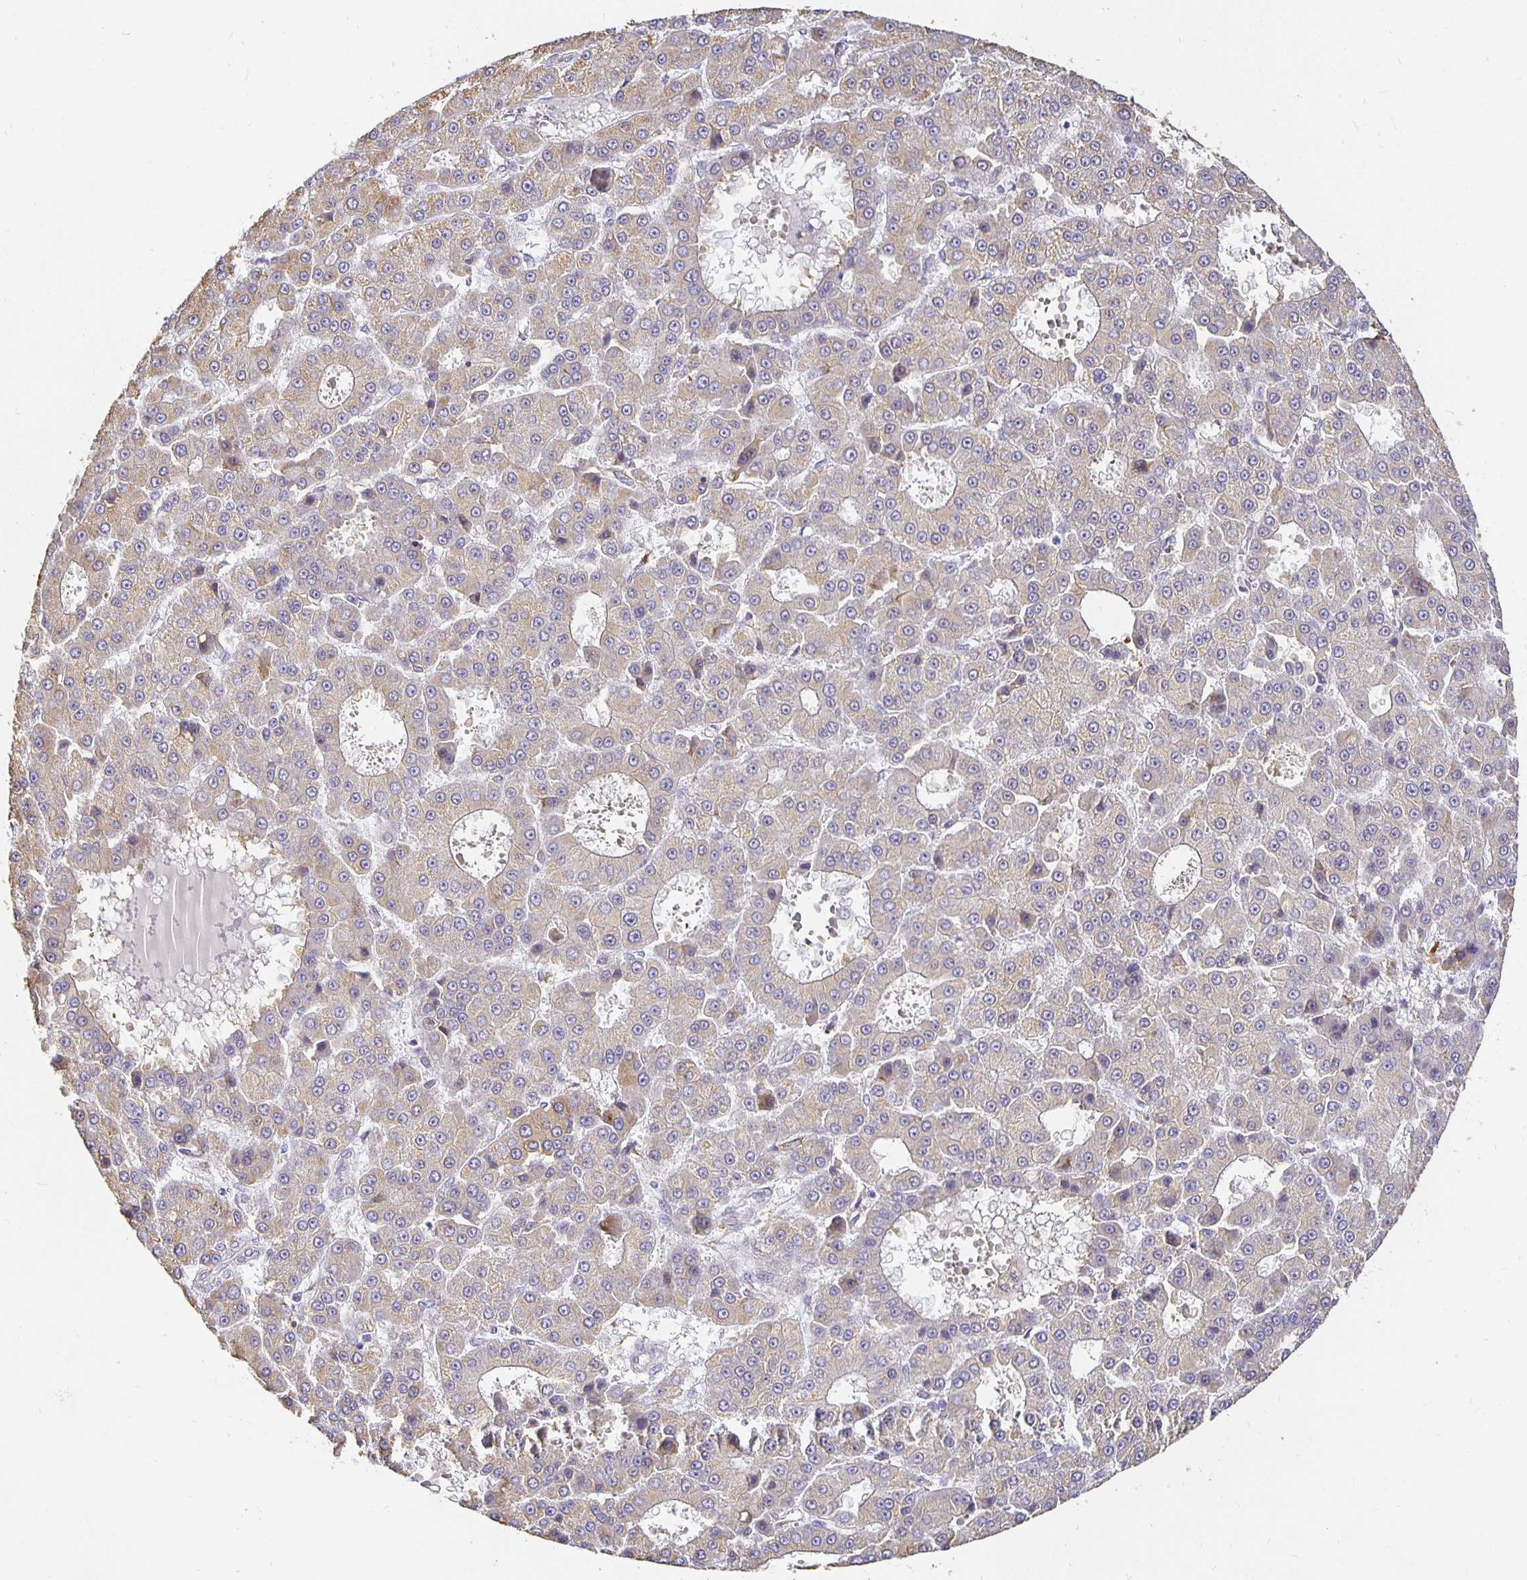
{"staining": {"intensity": "weak", "quantity": "<25%", "location": "cytoplasmic/membranous"}, "tissue": "liver cancer", "cell_type": "Tumor cells", "image_type": "cancer", "snomed": [{"axis": "morphology", "description": "Carcinoma, Hepatocellular, NOS"}, {"axis": "topography", "description": "Liver"}], "caption": "Image shows no significant protein expression in tumor cells of liver cancer (hepatocellular carcinoma).", "gene": "PLOD1", "patient": {"sex": "male", "age": 70}}